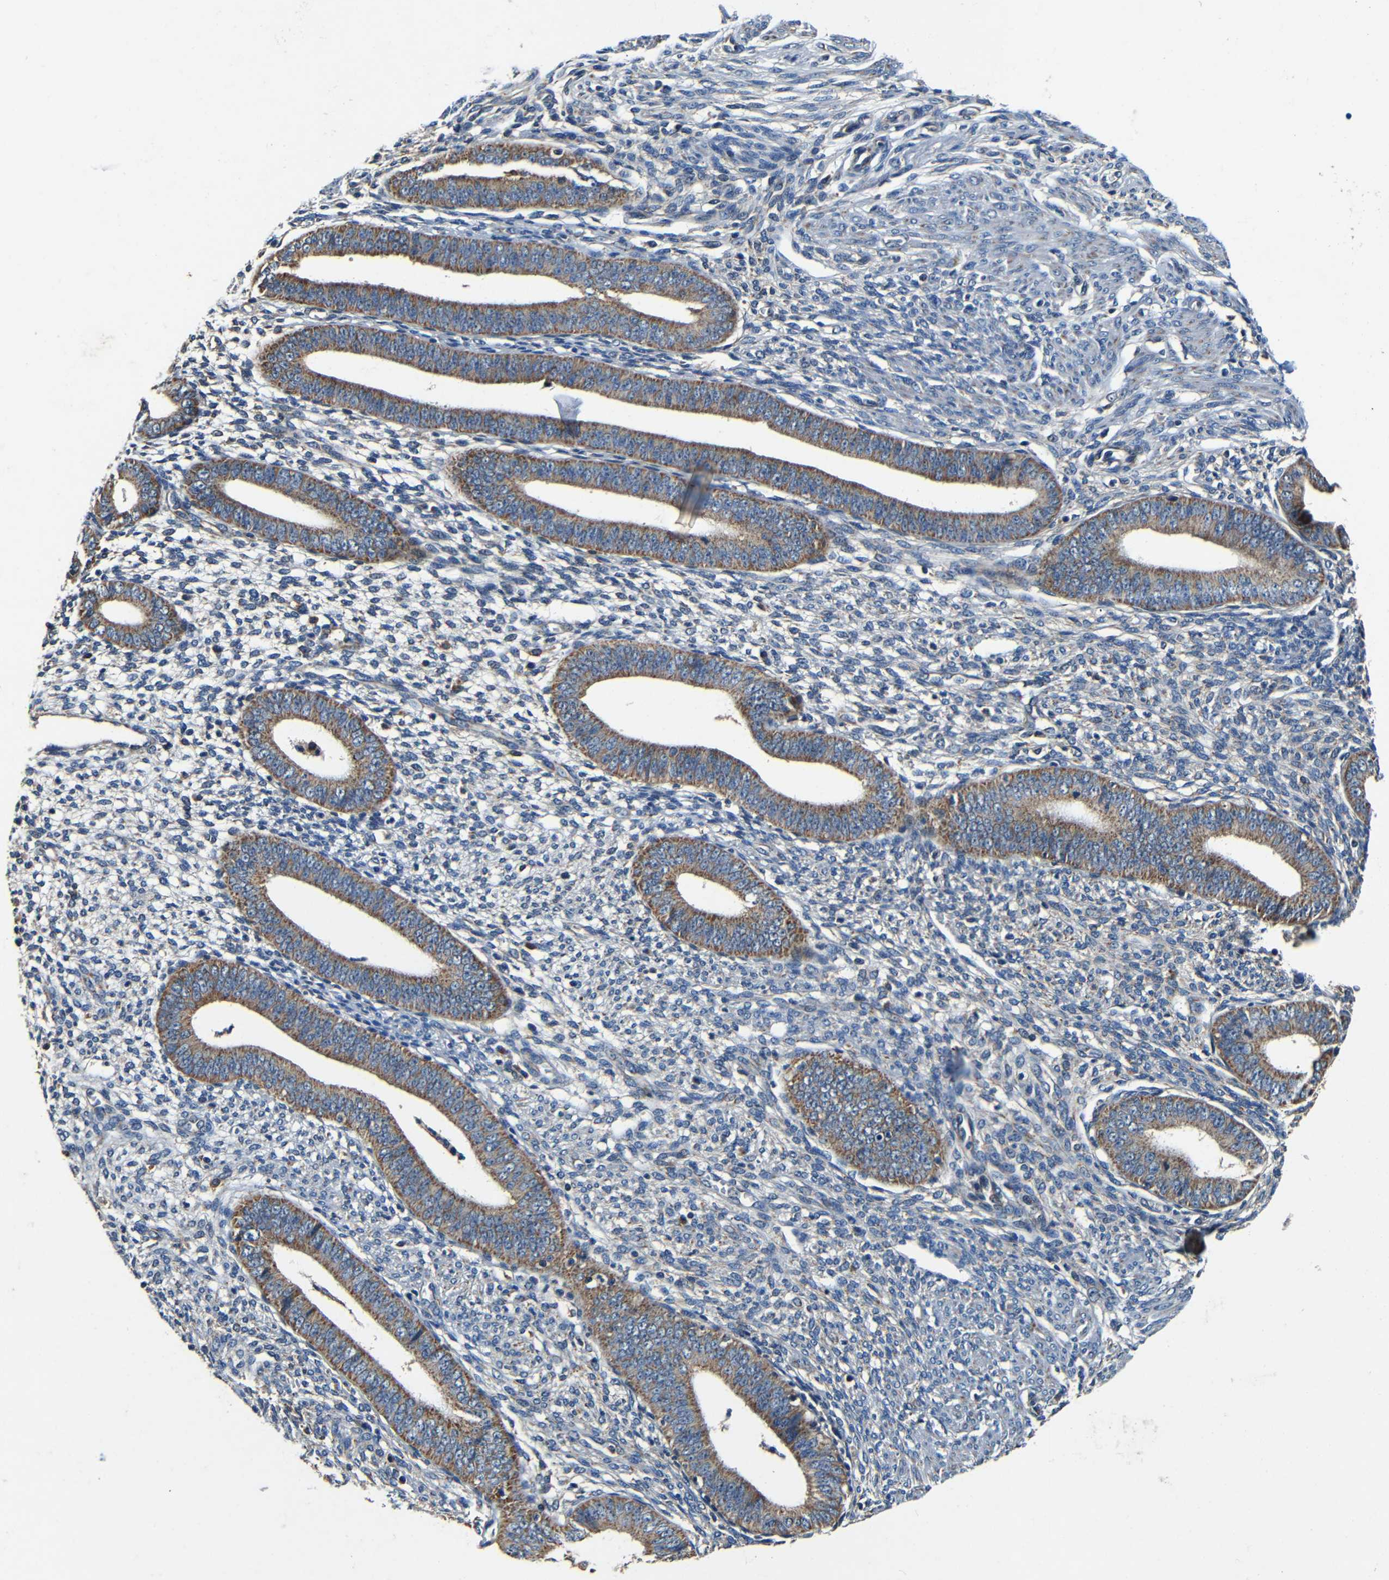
{"staining": {"intensity": "negative", "quantity": "none", "location": "none"}, "tissue": "endometrium", "cell_type": "Cells in endometrial stroma", "image_type": "normal", "snomed": [{"axis": "morphology", "description": "Normal tissue, NOS"}, {"axis": "topography", "description": "Endometrium"}], "caption": "Immunohistochemical staining of benign human endometrium displays no significant positivity in cells in endometrial stroma. (Brightfield microscopy of DAB immunohistochemistry at high magnification).", "gene": "MTX1", "patient": {"sex": "female", "age": 35}}